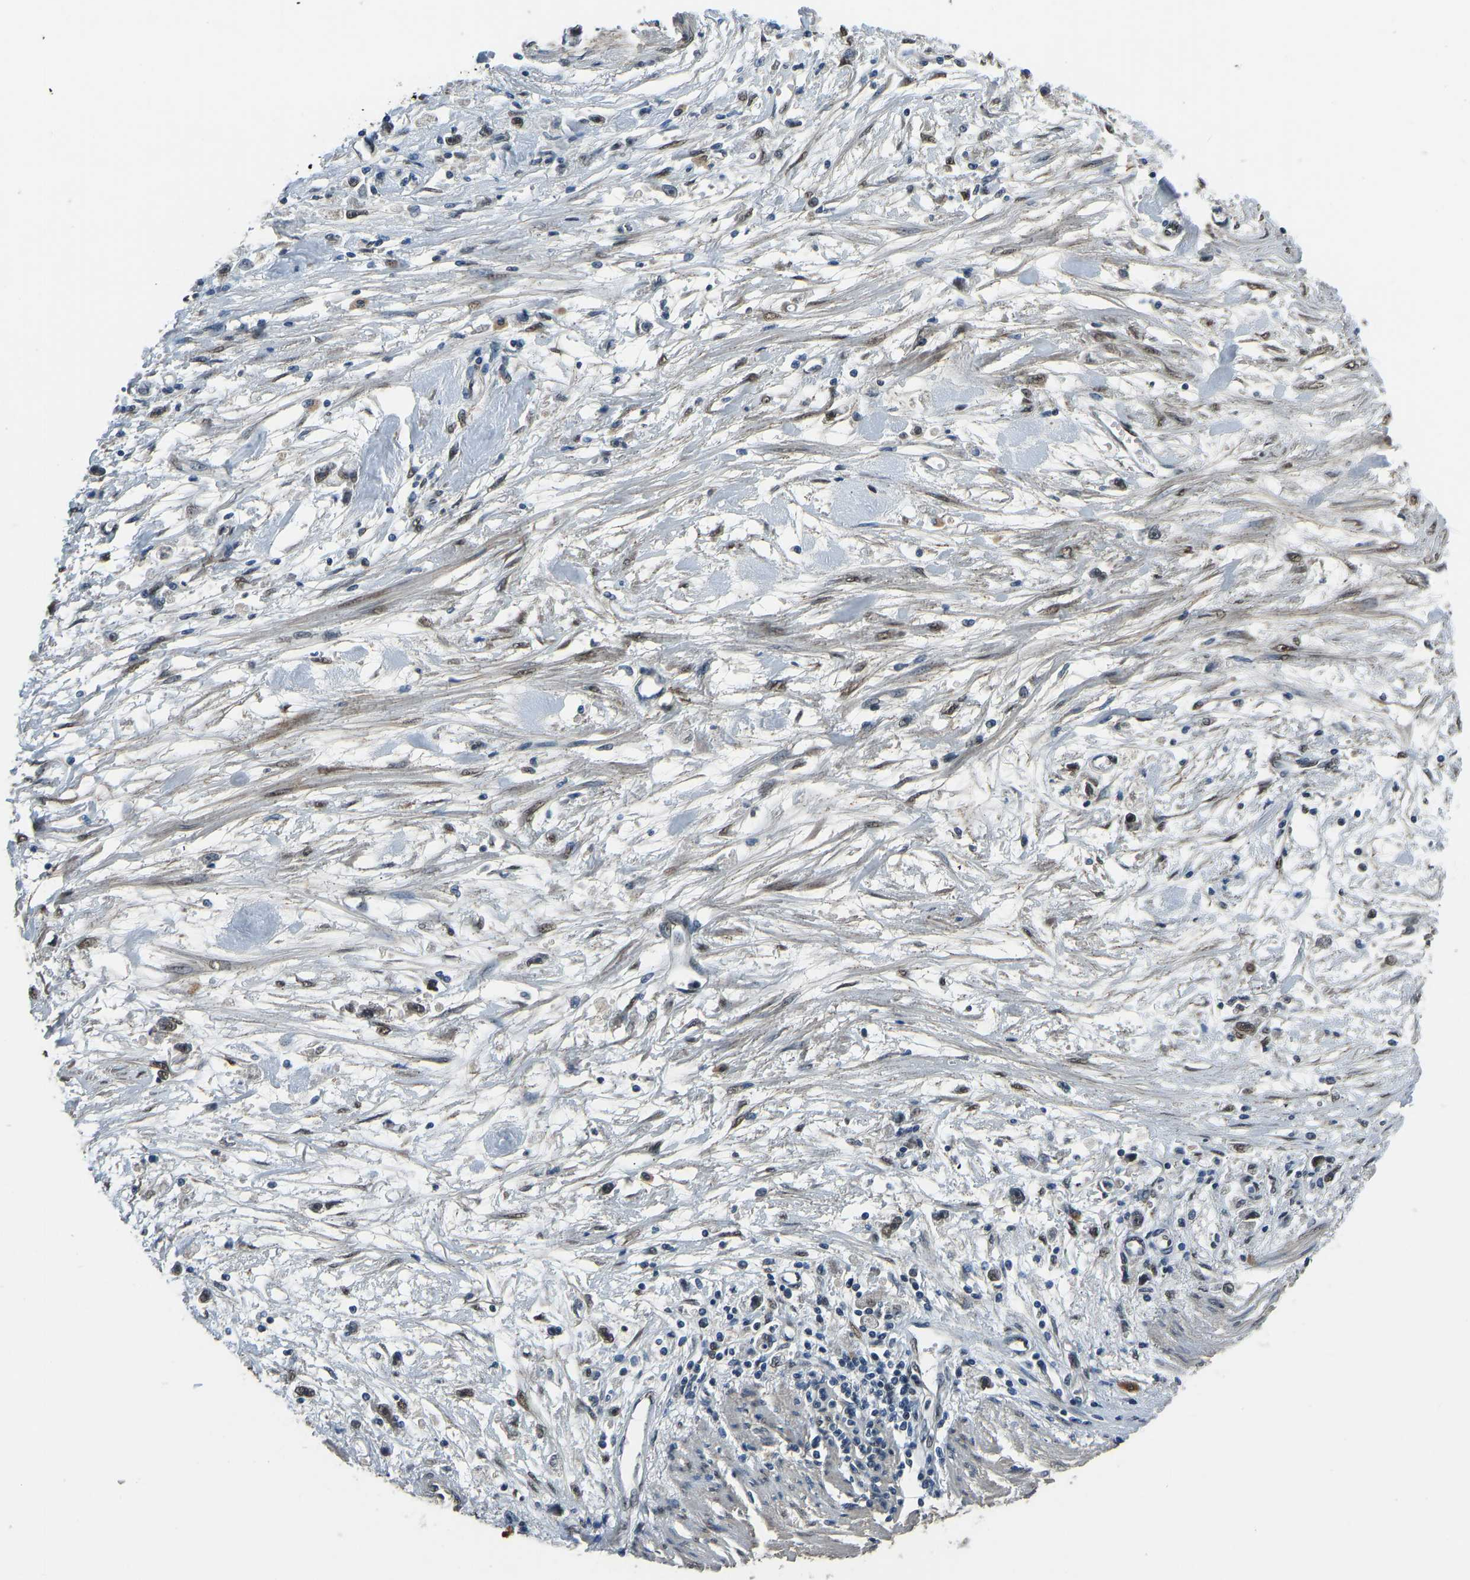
{"staining": {"intensity": "weak", "quantity": "<25%", "location": "nuclear"}, "tissue": "stomach cancer", "cell_type": "Tumor cells", "image_type": "cancer", "snomed": [{"axis": "morphology", "description": "Adenocarcinoma, NOS"}, {"axis": "topography", "description": "Stomach"}], "caption": "Immunohistochemical staining of human stomach cancer exhibits no significant positivity in tumor cells.", "gene": "FOS", "patient": {"sex": "female", "age": 59}}